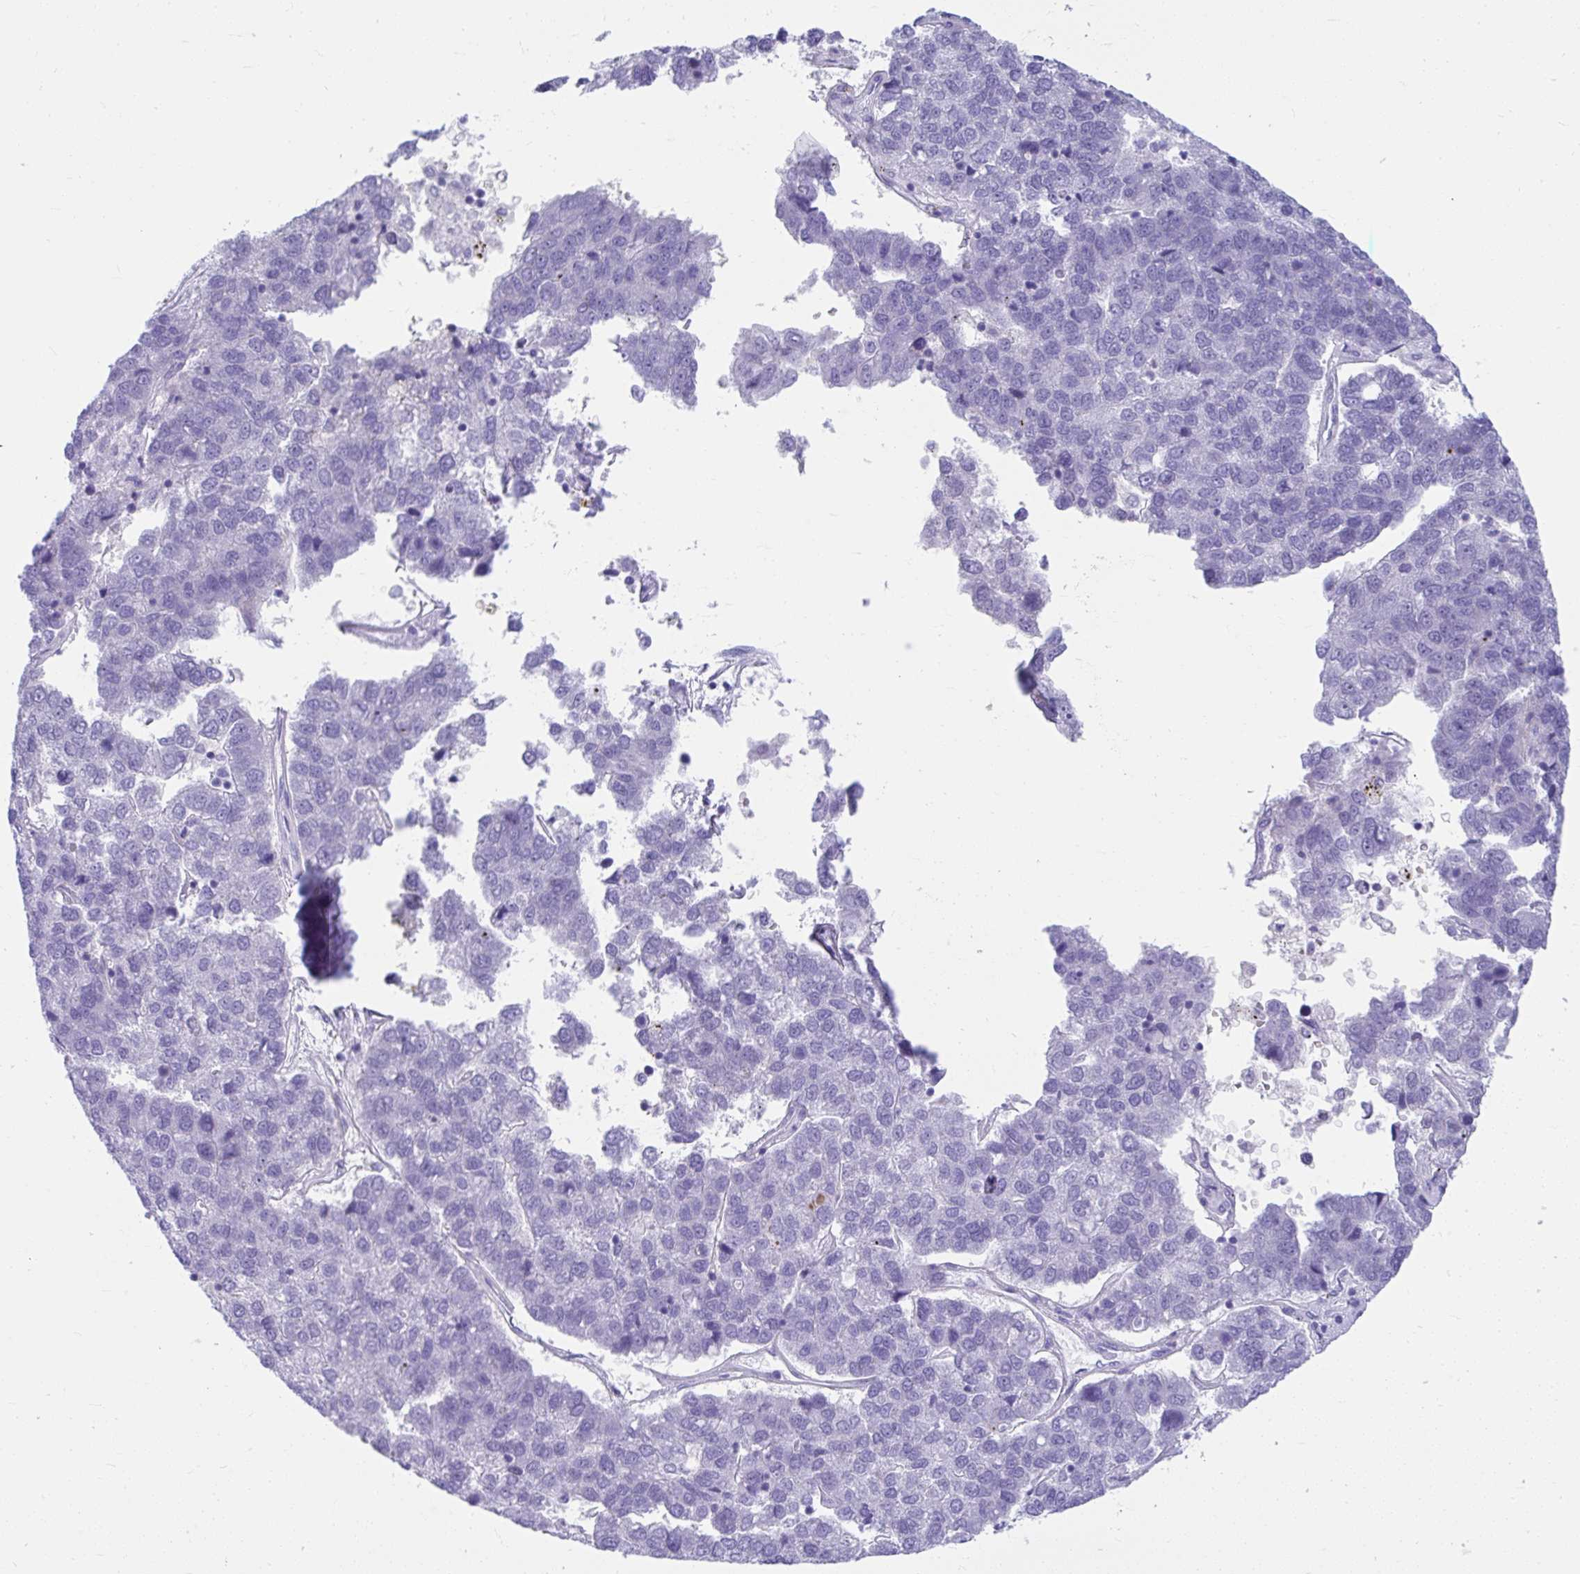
{"staining": {"intensity": "negative", "quantity": "none", "location": "none"}, "tissue": "pancreatic cancer", "cell_type": "Tumor cells", "image_type": "cancer", "snomed": [{"axis": "morphology", "description": "Adenocarcinoma, NOS"}, {"axis": "topography", "description": "Pancreas"}], "caption": "Tumor cells are negative for protein expression in human pancreatic cancer (adenocarcinoma).", "gene": "ISL1", "patient": {"sex": "female", "age": 61}}